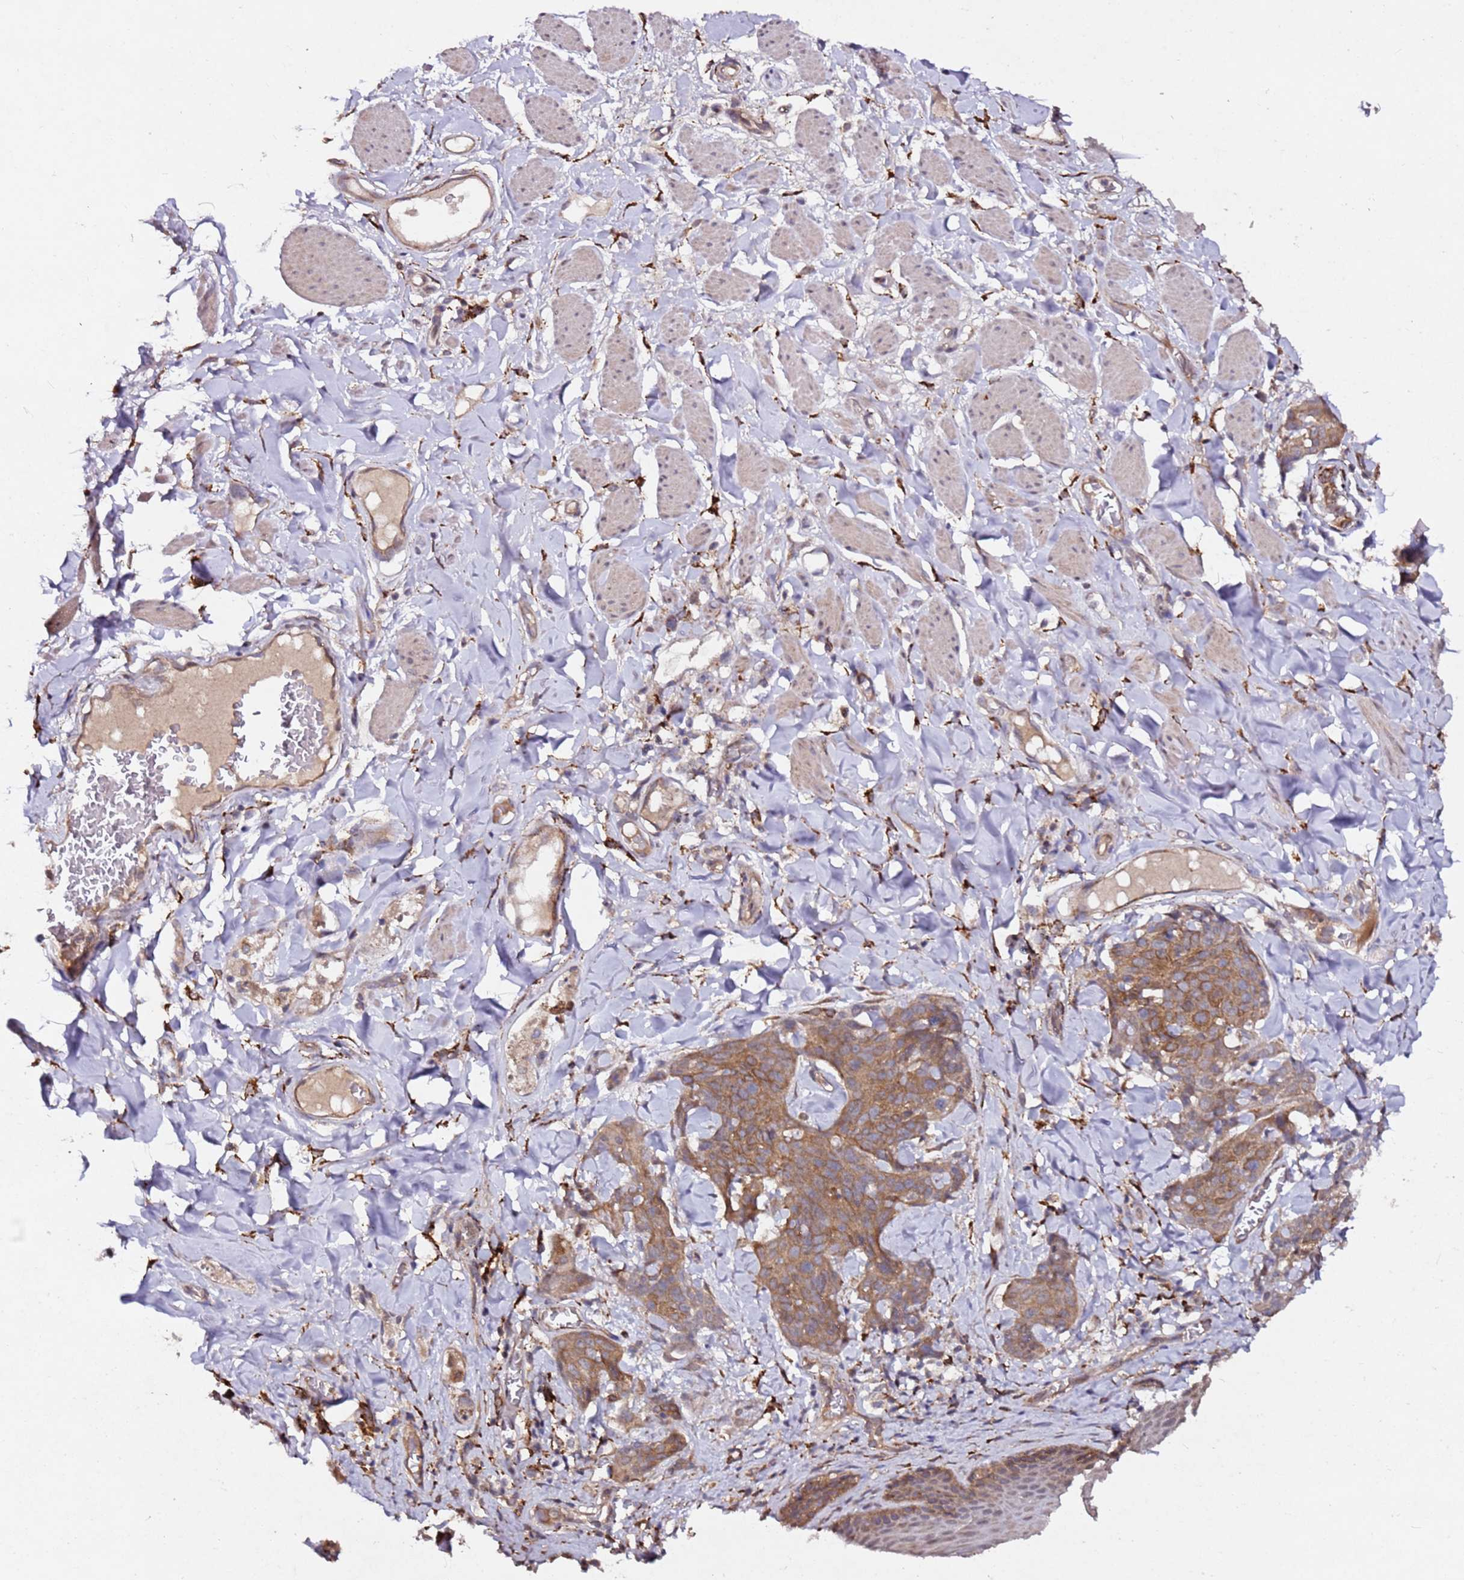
{"staining": {"intensity": "moderate", "quantity": ">75%", "location": "cytoplasmic/membranous"}, "tissue": "skin cancer", "cell_type": "Tumor cells", "image_type": "cancer", "snomed": [{"axis": "morphology", "description": "Squamous cell carcinoma, NOS"}, {"axis": "topography", "description": "Skin"}, {"axis": "topography", "description": "Vulva"}], "caption": "Human squamous cell carcinoma (skin) stained for a protein (brown) shows moderate cytoplasmic/membranous positive expression in about >75% of tumor cells.", "gene": "ALG11", "patient": {"sex": "female", "age": 85}}